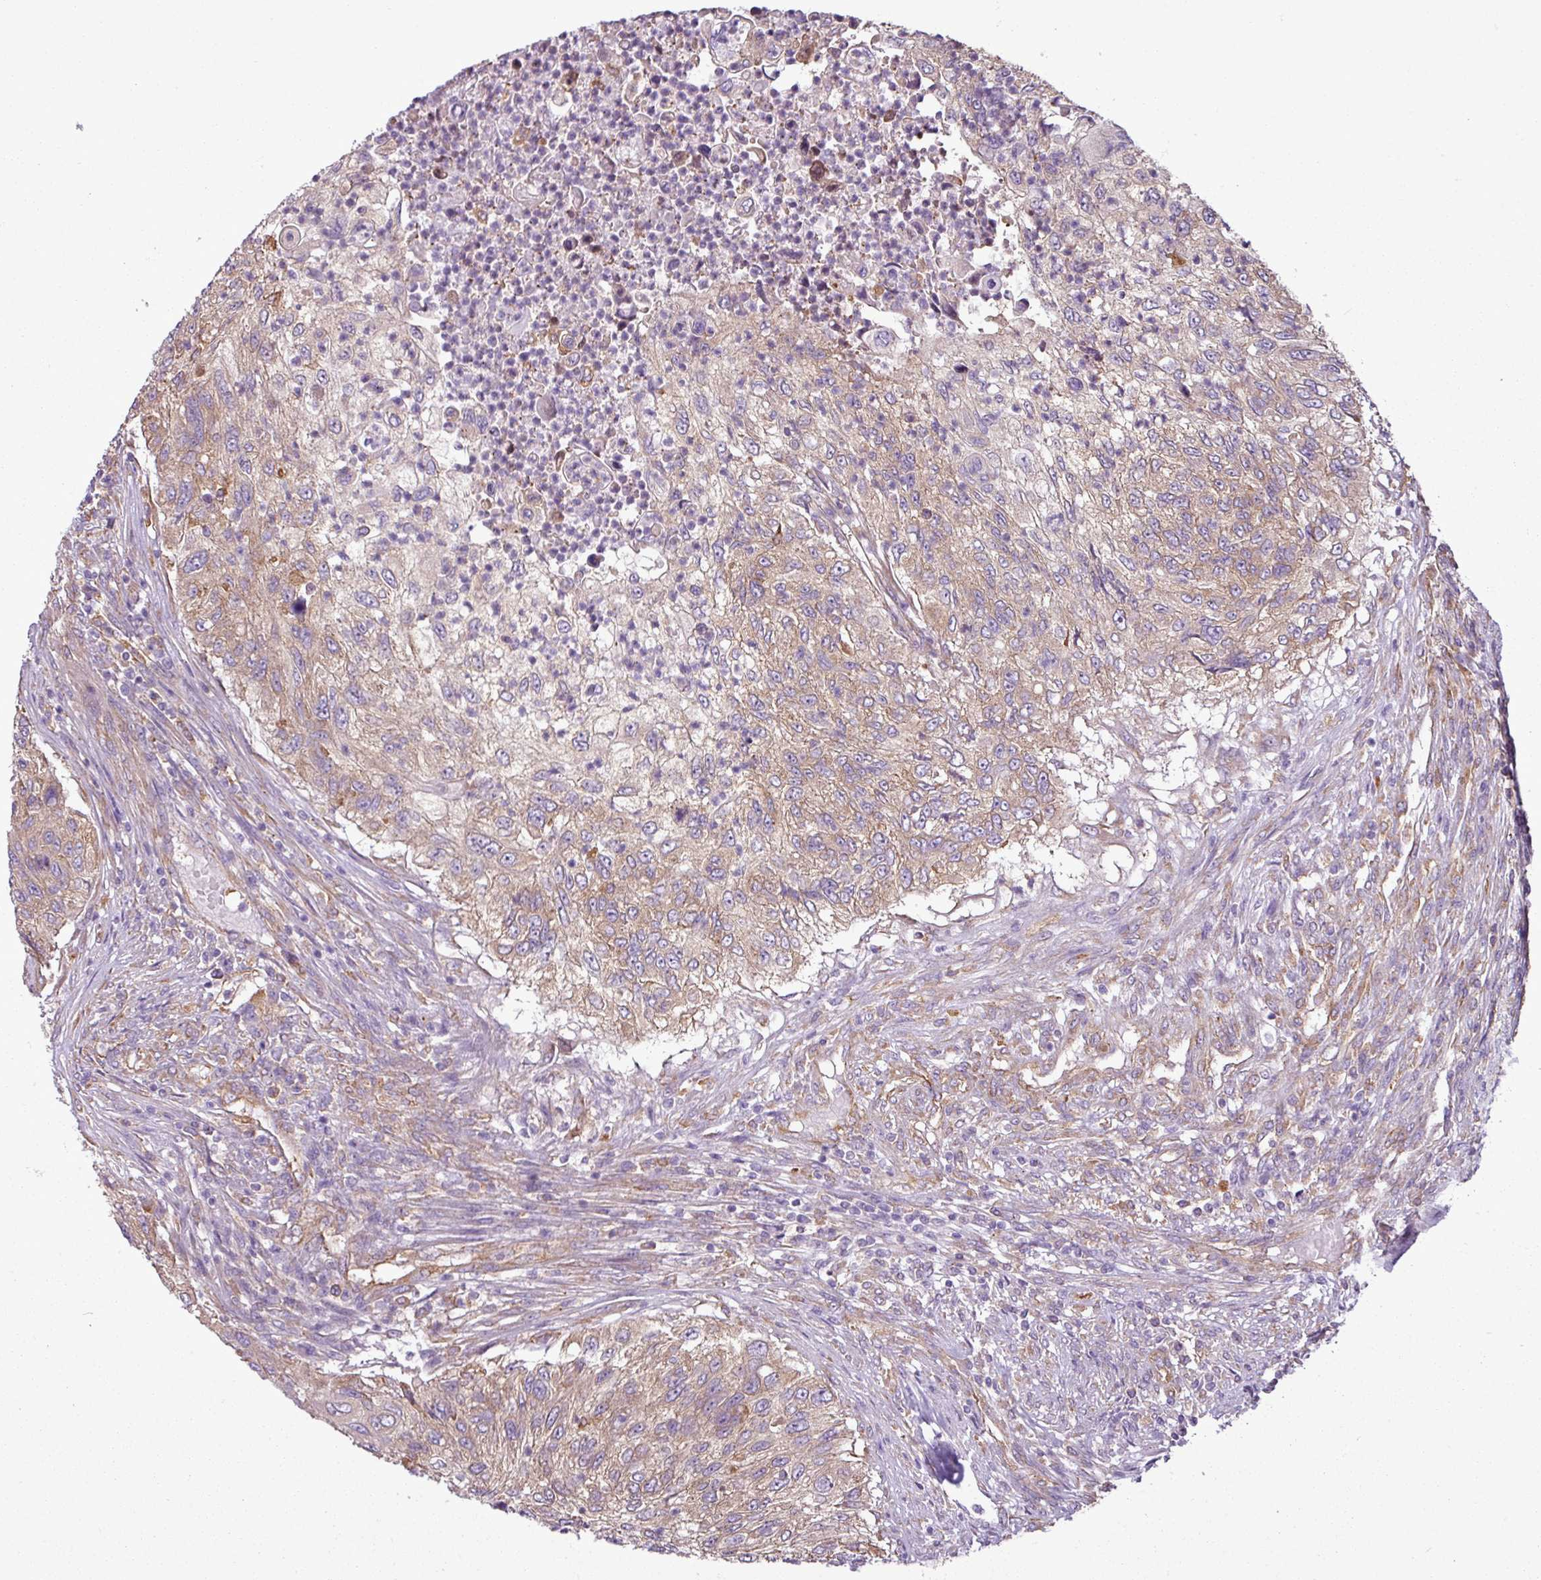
{"staining": {"intensity": "weak", "quantity": "25%-75%", "location": "cytoplasmic/membranous"}, "tissue": "urothelial cancer", "cell_type": "Tumor cells", "image_type": "cancer", "snomed": [{"axis": "morphology", "description": "Urothelial carcinoma, High grade"}, {"axis": "topography", "description": "Urinary bladder"}], "caption": "IHC photomicrograph of neoplastic tissue: human urothelial cancer stained using immunohistochemistry displays low levels of weak protein expression localized specifically in the cytoplasmic/membranous of tumor cells, appearing as a cytoplasmic/membranous brown color.", "gene": "PACSIN2", "patient": {"sex": "female", "age": 60}}